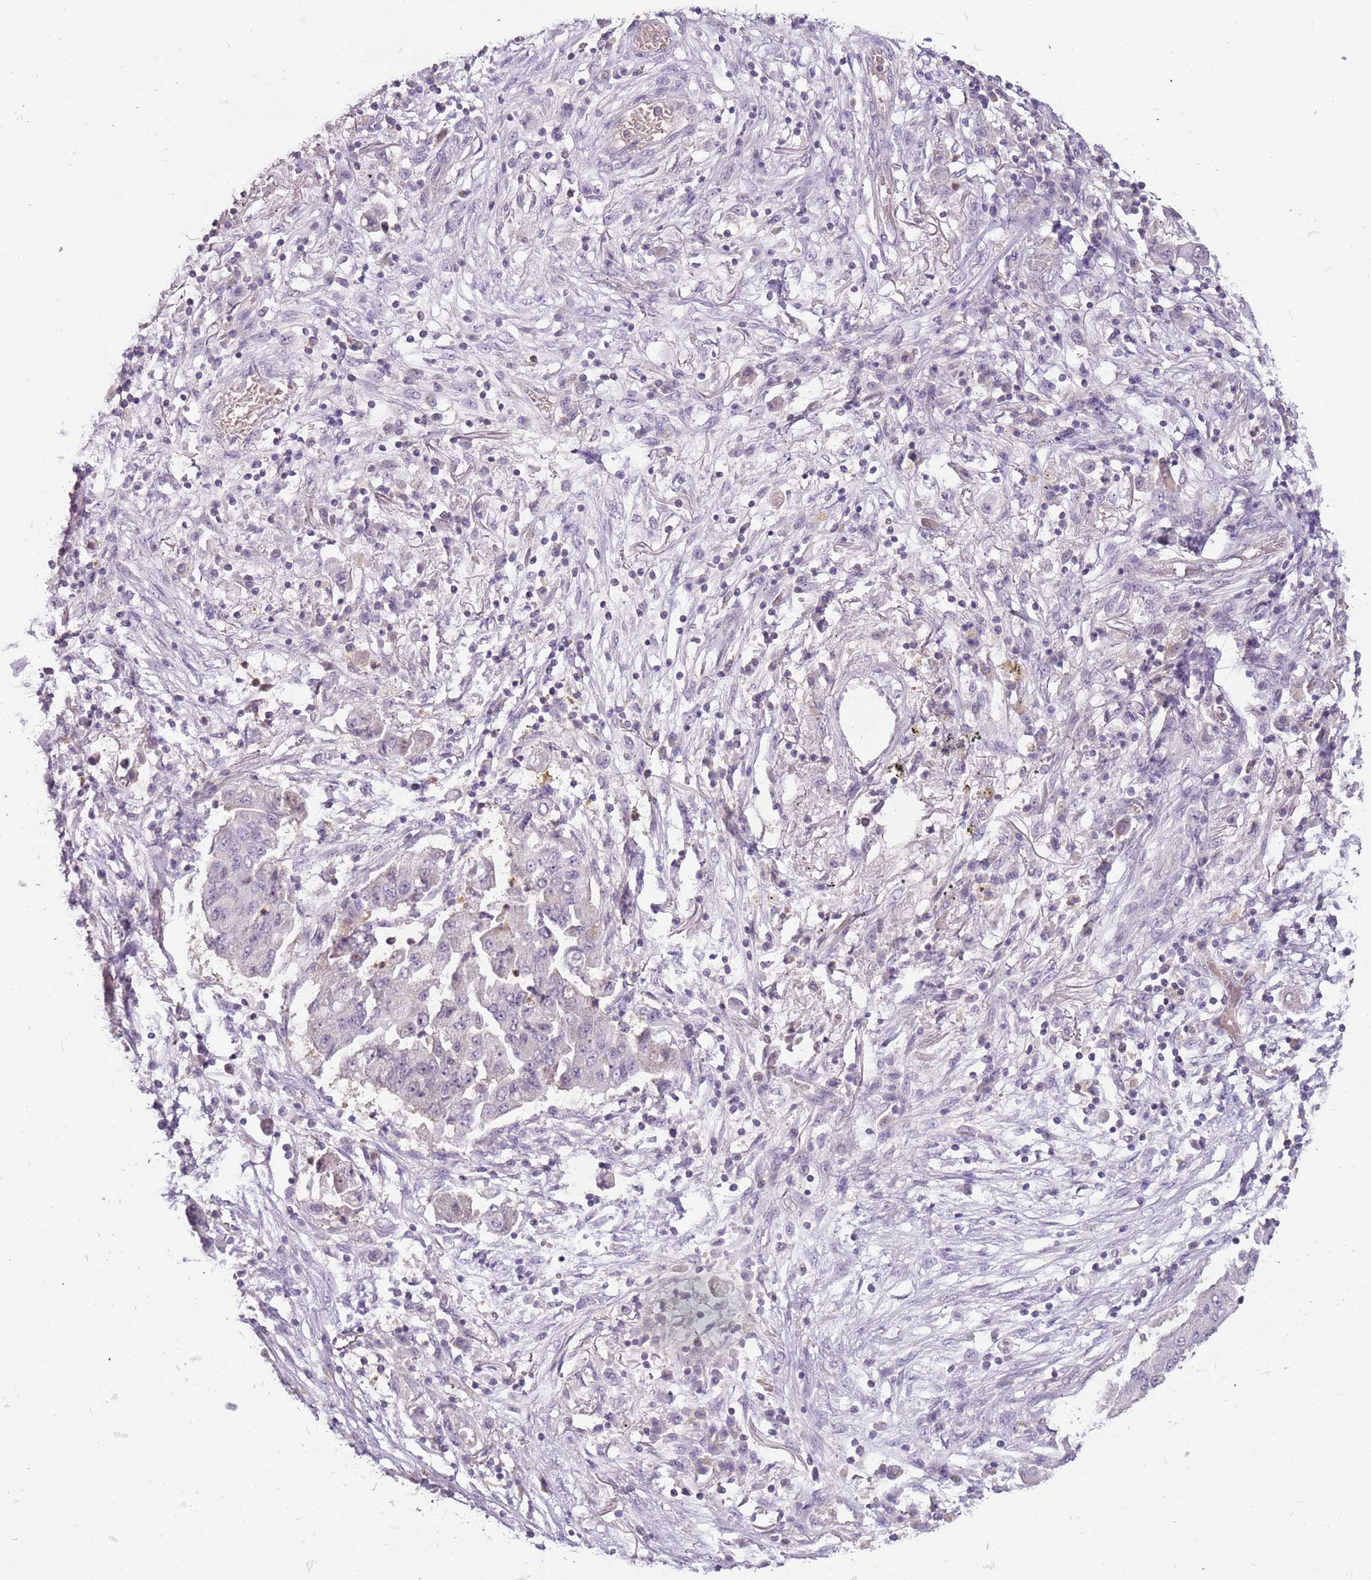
{"staining": {"intensity": "negative", "quantity": "none", "location": "none"}, "tissue": "lung cancer", "cell_type": "Tumor cells", "image_type": "cancer", "snomed": [{"axis": "morphology", "description": "Squamous cell carcinoma, NOS"}, {"axis": "topography", "description": "Lung"}], "caption": "This is an immunohistochemistry image of human lung cancer. There is no positivity in tumor cells.", "gene": "ARHGAP5", "patient": {"sex": "male", "age": 74}}